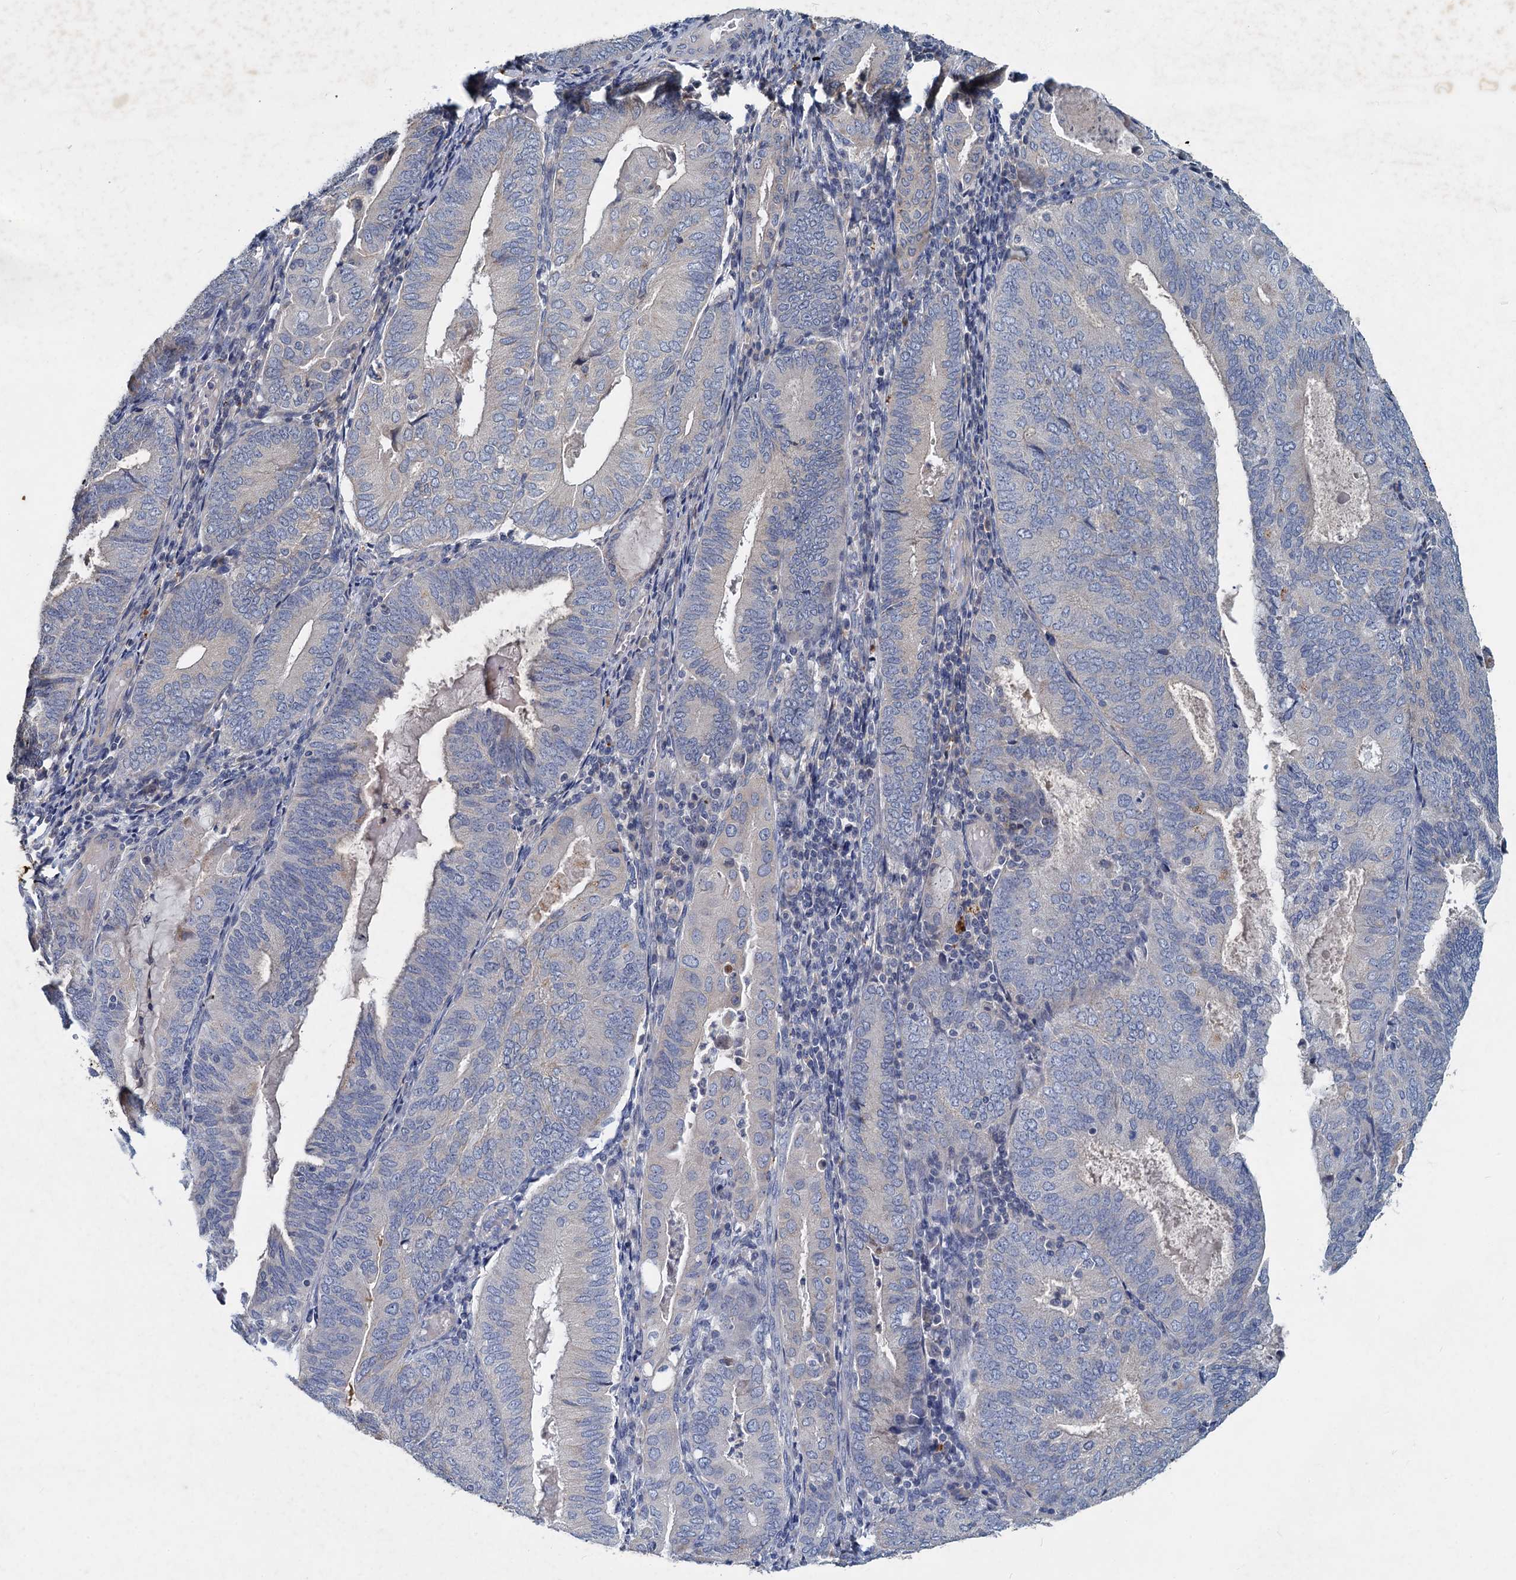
{"staining": {"intensity": "negative", "quantity": "none", "location": "none"}, "tissue": "endometrial cancer", "cell_type": "Tumor cells", "image_type": "cancer", "snomed": [{"axis": "morphology", "description": "Adenocarcinoma, NOS"}, {"axis": "topography", "description": "Endometrium"}], "caption": "Endometrial cancer (adenocarcinoma) was stained to show a protein in brown. There is no significant expression in tumor cells.", "gene": "SLC2A7", "patient": {"sex": "female", "age": 81}}